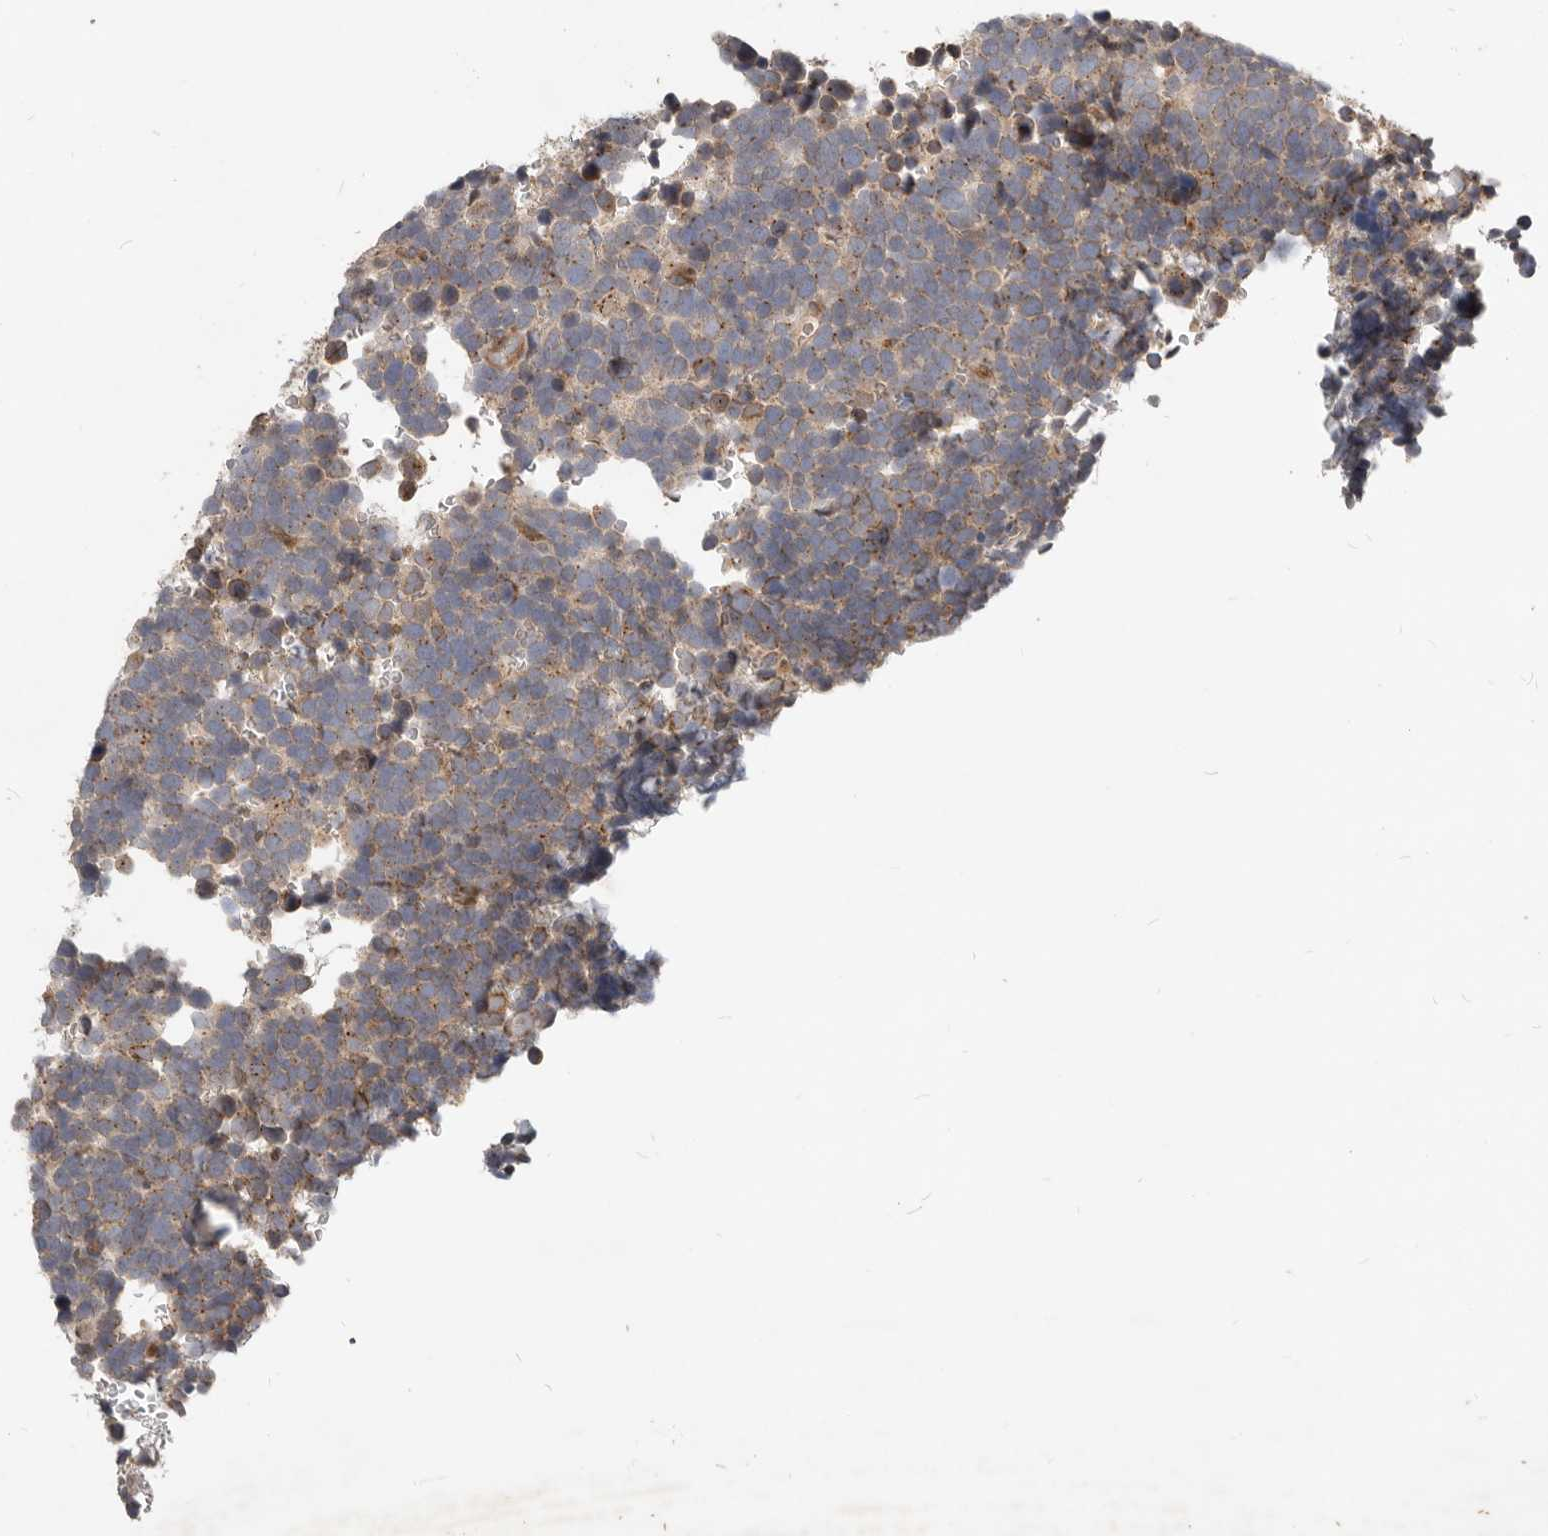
{"staining": {"intensity": "weak", "quantity": ">75%", "location": "cytoplasmic/membranous"}, "tissue": "urothelial cancer", "cell_type": "Tumor cells", "image_type": "cancer", "snomed": [{"axis": "morphology", "description": "Urothelial carcinoma, High grade"}, {"axis": "topography", "description": "Urinary bladder"}], "caption": "This photomicrograph shows IHC staining of urothelial cancer, with low weak cytoplasmic/membranous positivity in approximately >75% of tumor cells.", "gene": "NPY4R", "patient": {"sex": "female", "age": 82}}